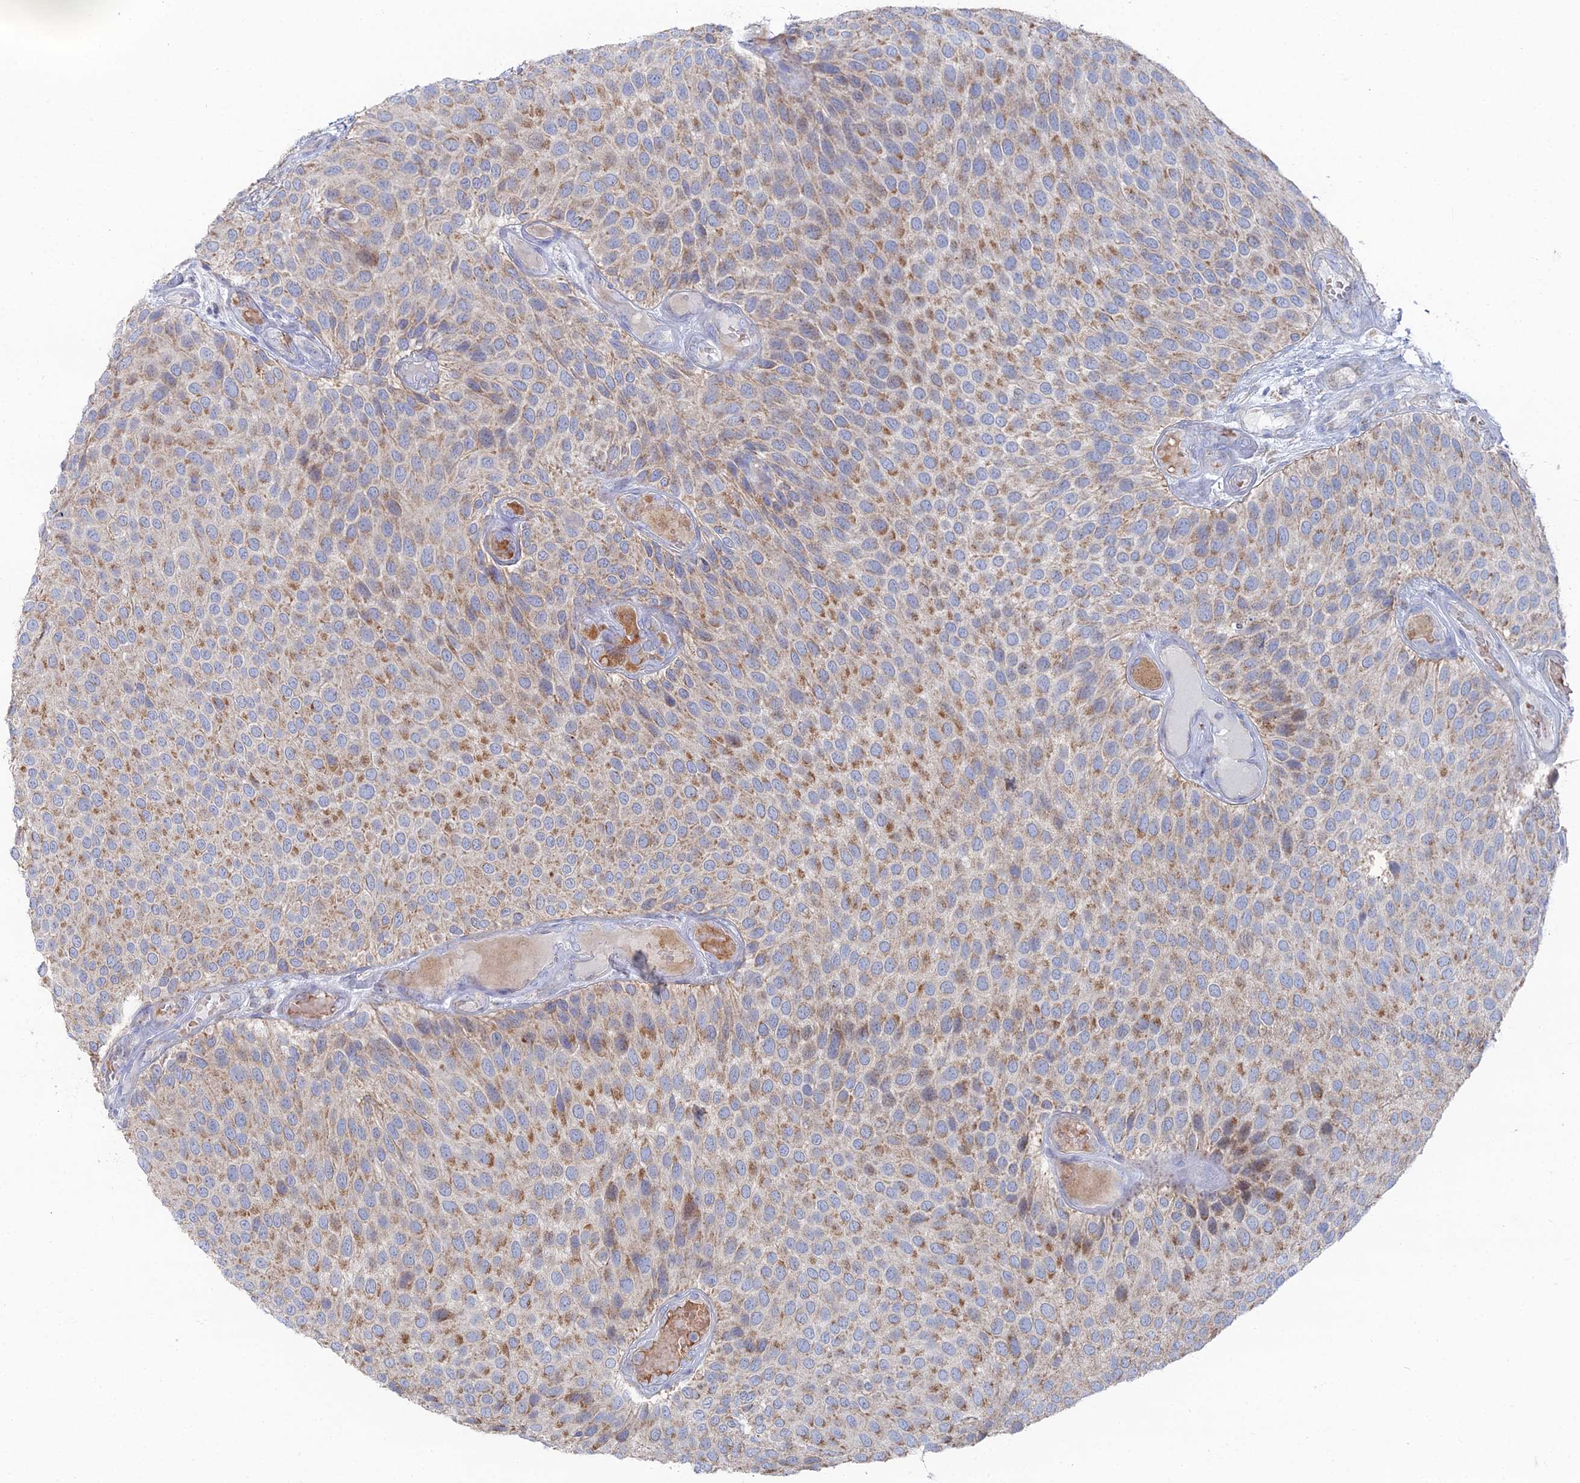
{"staining": {"intensity": "moderate", "quantity": ">75%", "location": "cytoplasmic/membranous"}, "tissue": "urothelial cancer", "cell_type": "Tumor cells", "image_type": "cancer", "snomed": [{"axis": "morphology", "description": "Urothelial carcinoma, Low grade"}, {"axis": "topography", "description": "Urinary bladder"}], "caption": "High-power microscopy captured an immunohistochemistry (IHC) histopathology image of urothelial carcinoma (low-grade), revealing moderate cytoplasmic/membranous staining in about >75% of tumor cells.", "gene": "MPC1", "patient": {"sex": "male", "age": 89}}